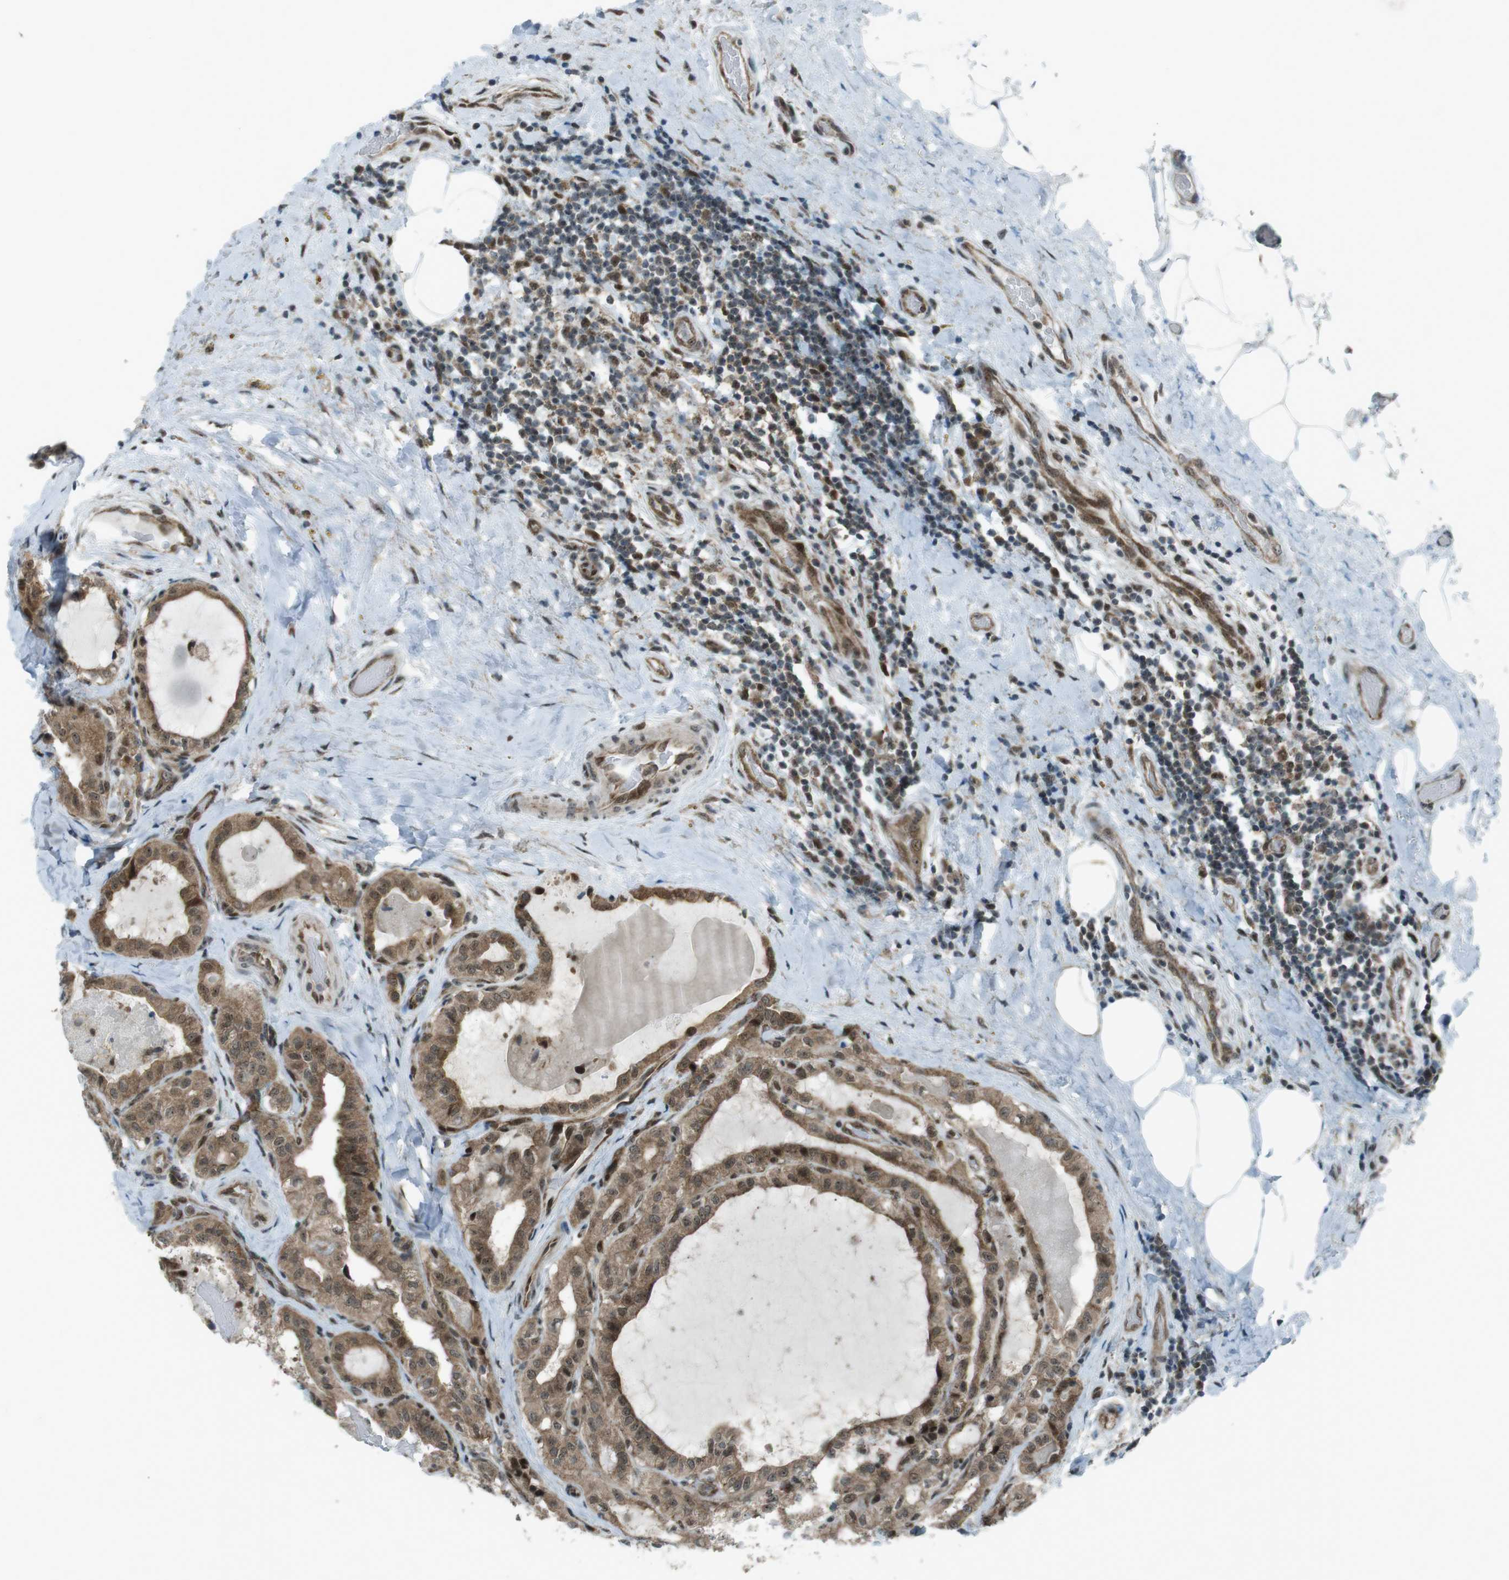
{"staining": {"intensity": "moderate", "quantity": ">75%", "location": "cytoplasmic/membranous"}, "tissue": "thyroid cancer", "cell_type": "Tumor cells", "image_type": "cancer", "snomed": [{"axis": "morphology", "description": "Papillary adenocarcinoma, NOS"}, {"axis": "topography", "description": "Thyroid gland"}], "caption": "Protein staining of thyroid papillary adenocarcinoma tissue demonstrates moderate cytoplasmic/membranous expression in about >75% of tumor cells.", "gene": "CSNK1D", "patient": {"sex": "male", "age": 77}}